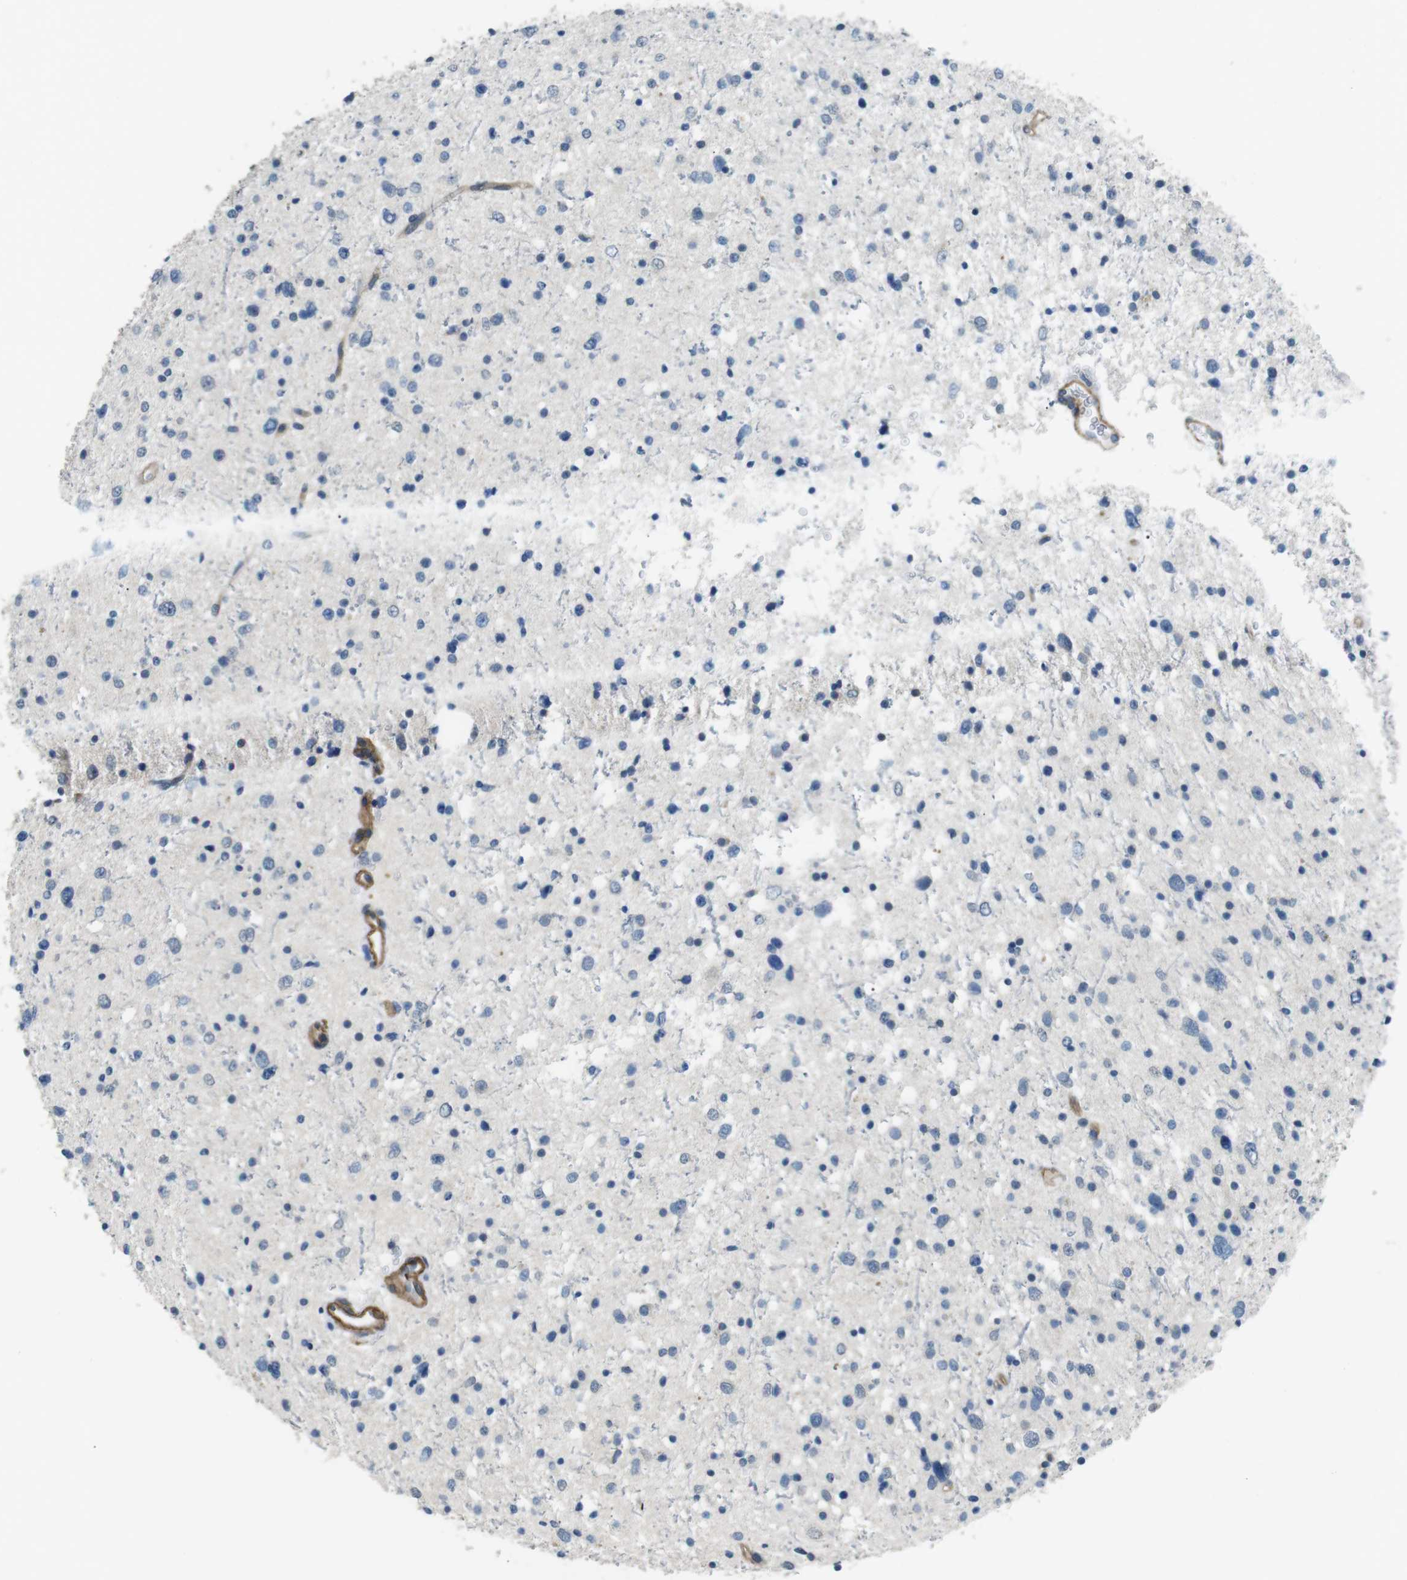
{"staining": {"intensity": "negative", "quantity": "none", "location": "none"}, "tissue": "glioma", "cell_type": "Tumor cells", "image_type": "cancer", "snomed": [{"axis": "morphology", "description": "Glioma, malignant, Low grade"}, {"axis": "topography", "description": "Brain"}], "caption": "Tumor cells show no significant expression in malignant glioma (low-grade).", "gene": "GZMM", "patient": {"sex": "female", "age": 37}}